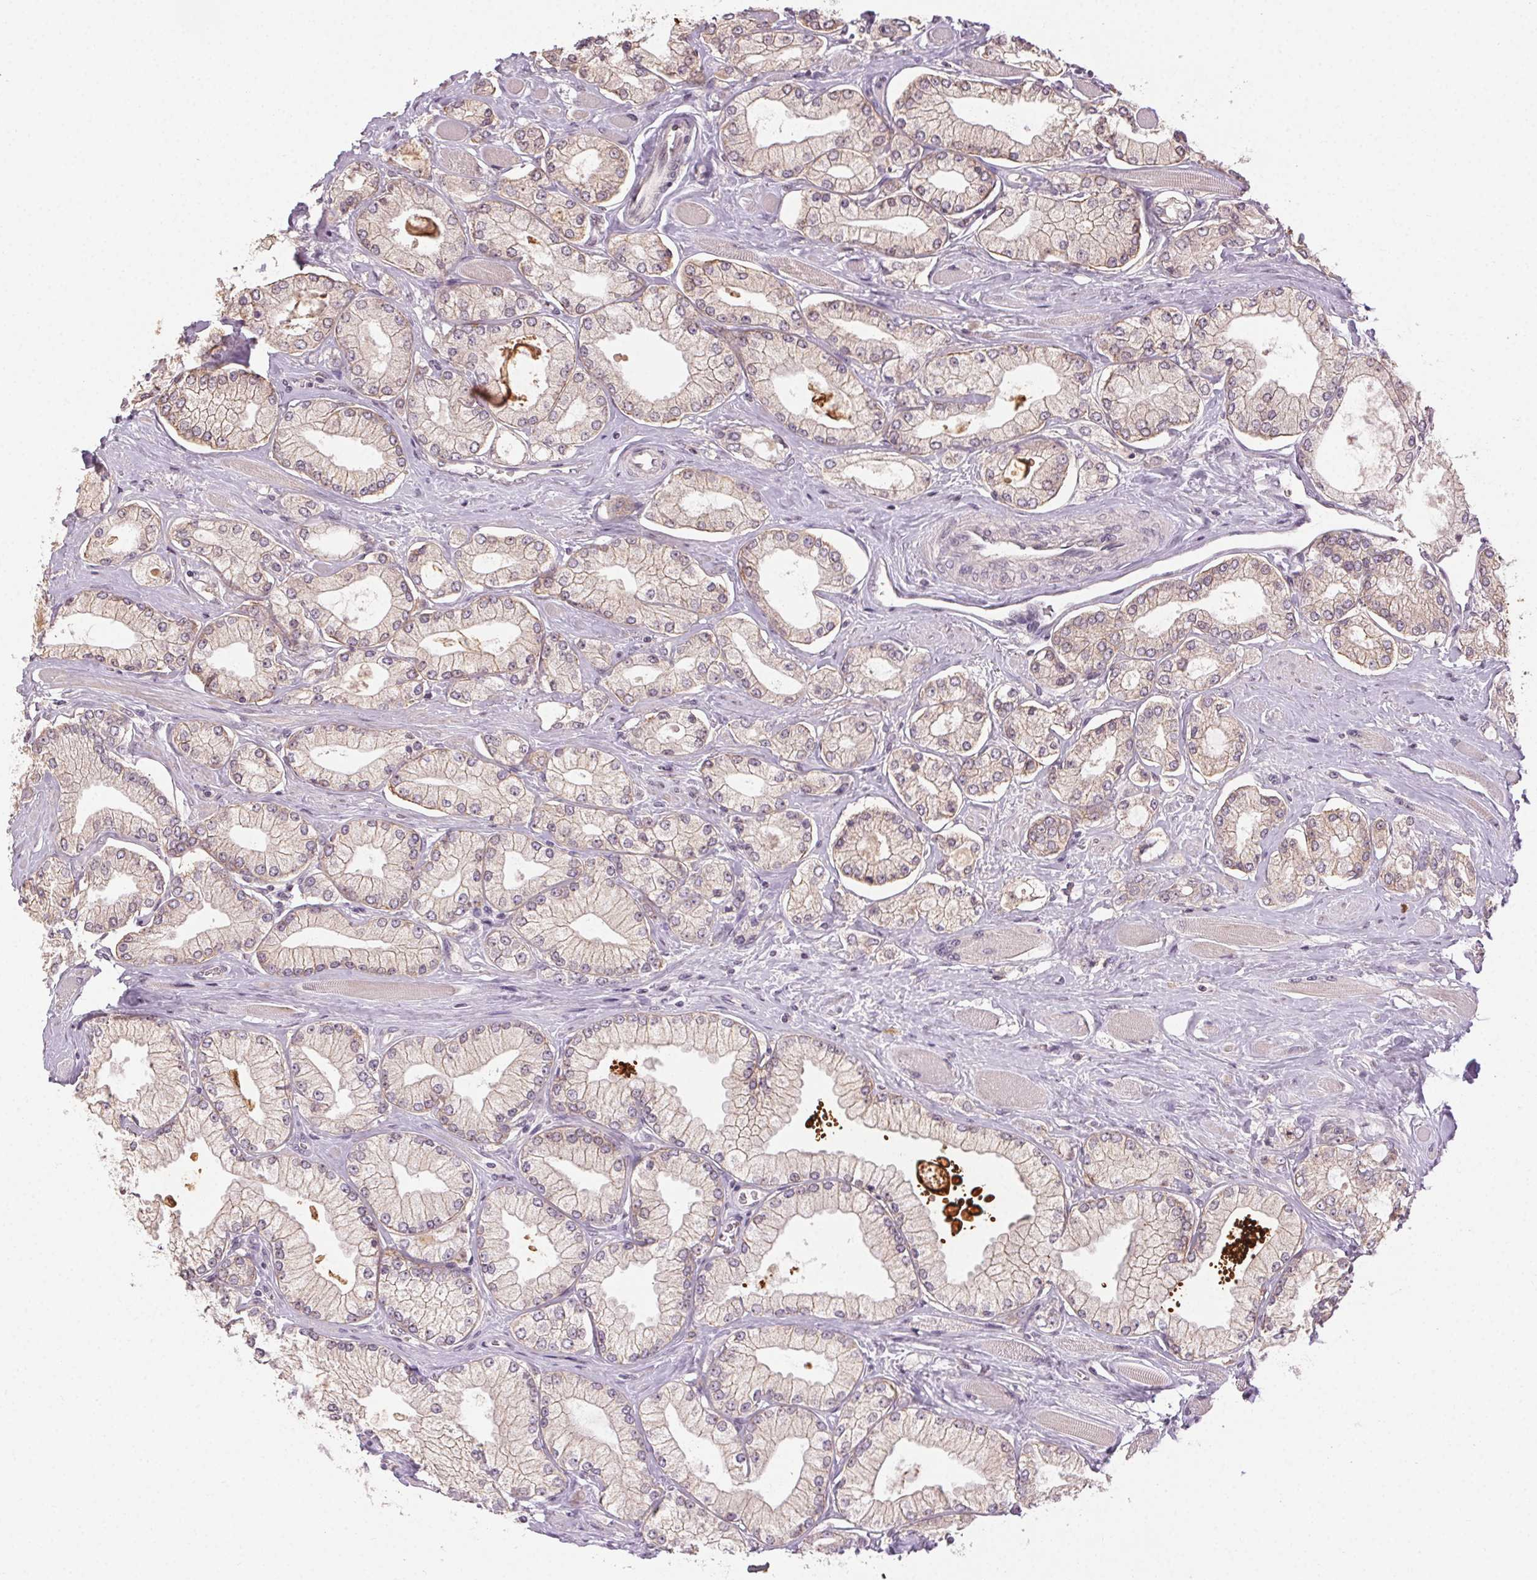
{"staining": {"intensity": "weak", "quantity": "25%-75%", "location": "cytoplasmic/membranous"}, "tissue": "prostate cancer", "cell_type": "Tumor cells", "image_type": "cancer", "snomed": [{"axis": "morphology", "description": "Adenocarcinoma, High grade"}, {"axis": "topography", "description": "Prostate"}], "caption": "Approximately 25%-75% of tumor cells in adenocarcinoma (high-grade) (prostate) show weak cytoplasmic/membranous protein staining as visualized by brown immunohistochemical staining.", "gene": "ATP1B3", "patient": {"sex": "male", "age": 68}}